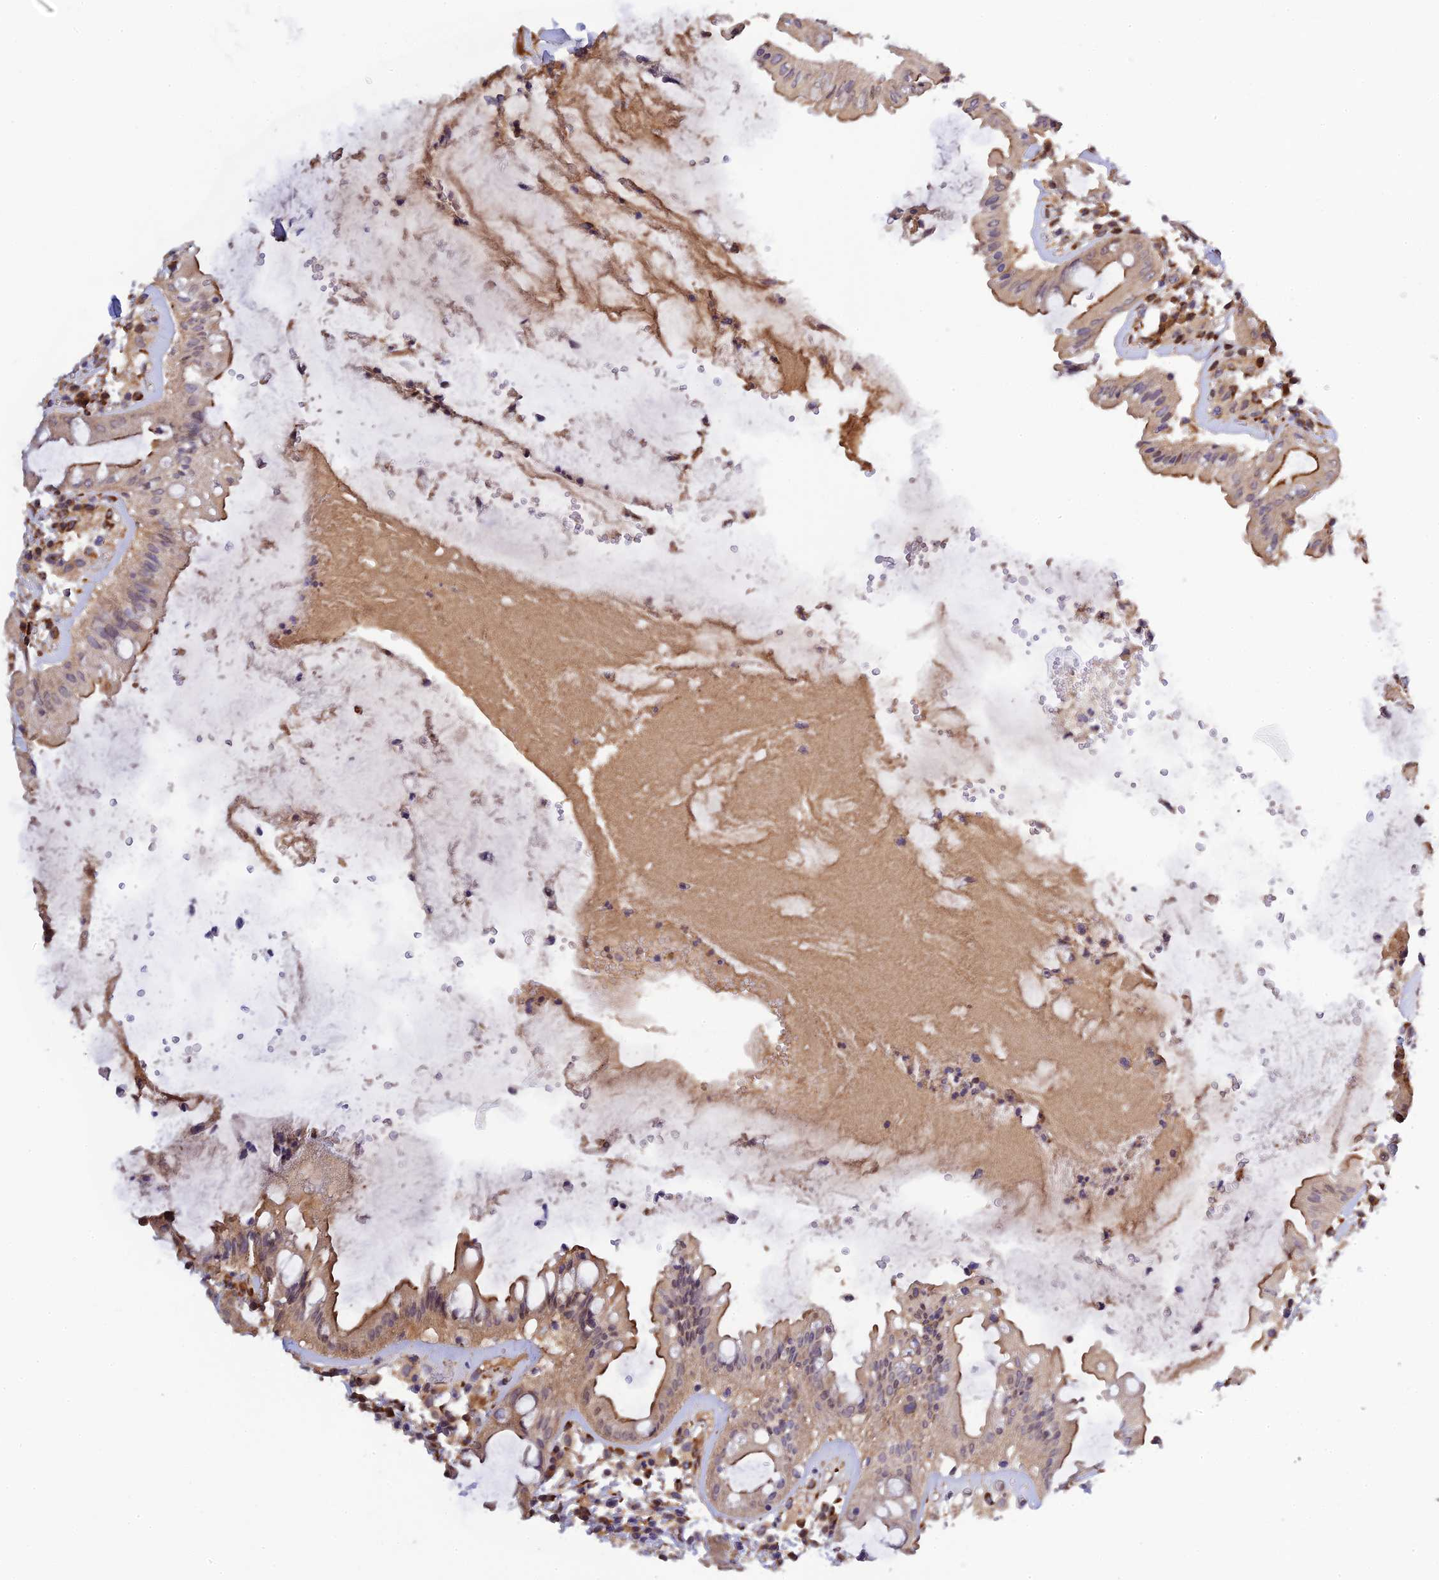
{"staining": {"intensity": "moderate", "quantity": ">75%", "location": "cytoplasmic/membranous"}, "tissue": "rectum", "cell_type": "Glandular cells", "image_type": "normal", "snomed": [{"axis": "morphology", "description": "Normal tissue, NOS"}, {"axis": "topography", "description": "Rectum"}], "caption": "A histopathology image of human rectum stained for a protein demonstrates moderate cytoplasmic/membranous brown staining in glandular cells. Ihc stains the protein of interest in brown and the nuclei are stained blue.", "gene": "P3H3", "patient": {"sex": "female", "age": 57}}